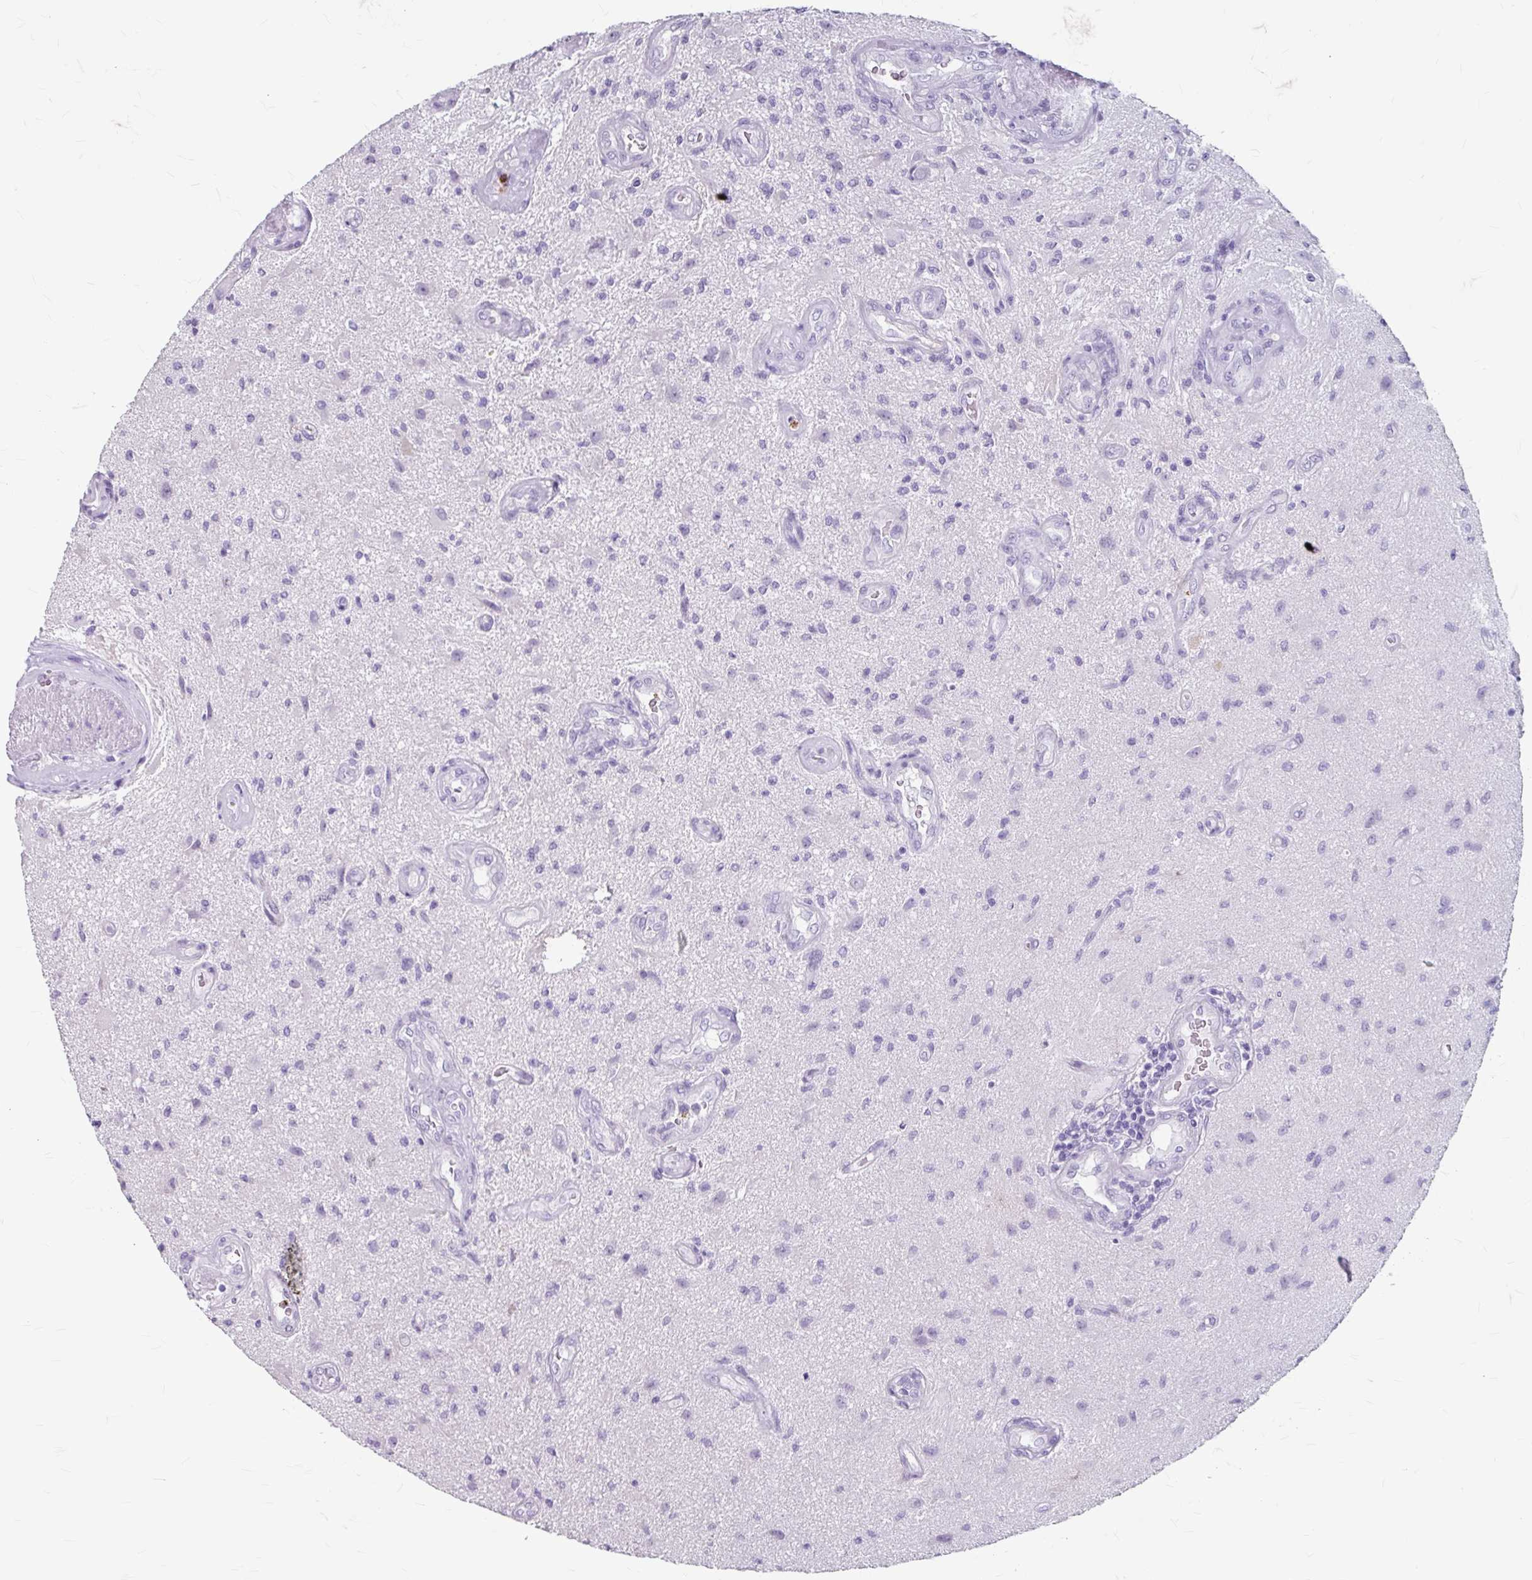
{"staining": {"intensity": "negative", "quantity": "none", "location": "none"}, "tissue": "glioma", "cell_type": "Tumor cells", "image_type": "cancer", "snomed": [{"axis": "morphology", "description": "Glioma, malignant, High grade"}, {"axis": "topography", "description": "Brain"}], "caption": "The IHC image has no significant expression in tumor cells of glioma tissue.", "gene": "ANKRD1", "patient": {"sex": "male", "age": 67}}